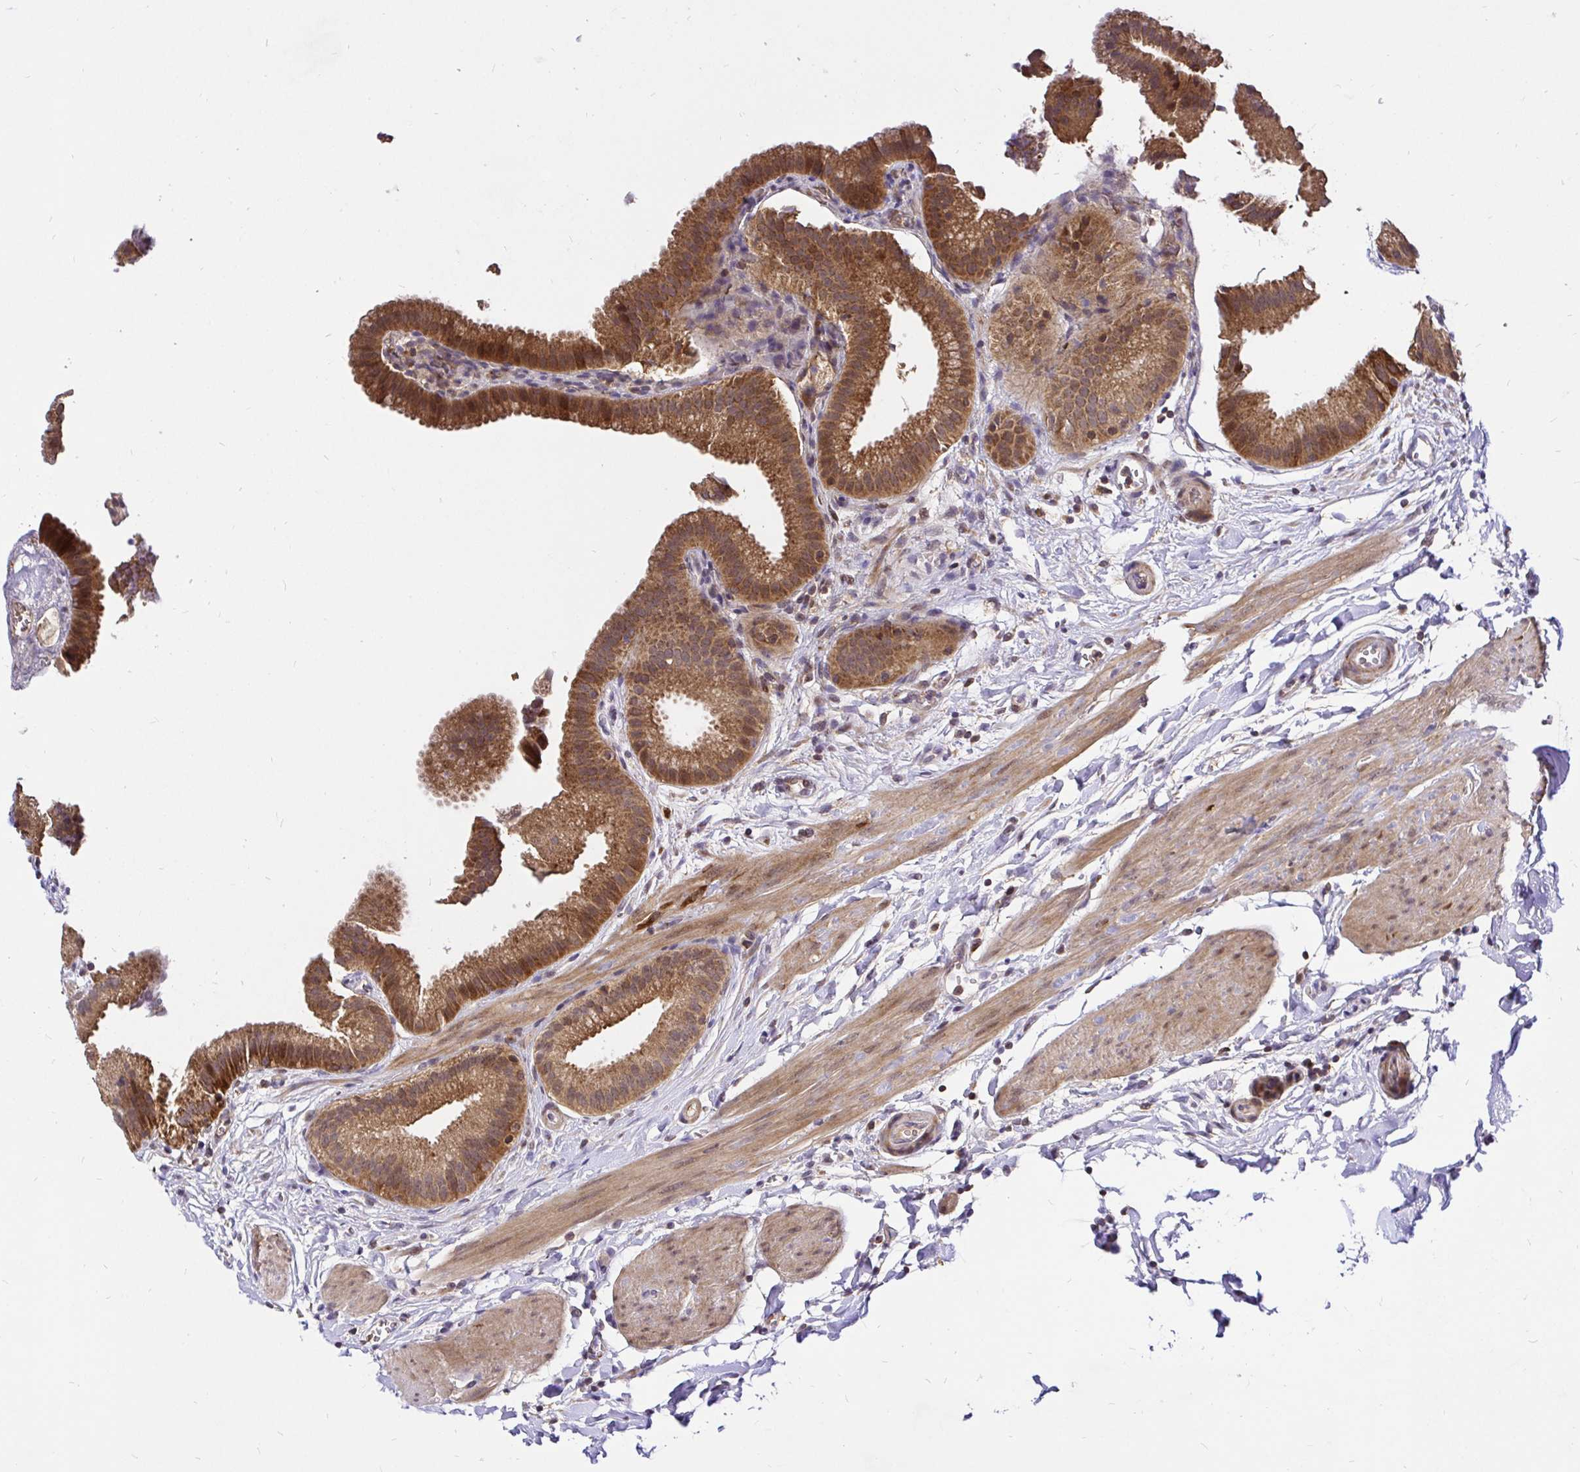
{"staining": {"intensity": "strong", "quantity": ">75%", "location": "cytoplasmic/membranous"}, "tissue": "gallbladder", "cell_type": "Glandular cells", "image_type": "normal", "snomed": [{"axis": "morphology", "description": "Normal tissue, NOS"}, {"axis": "topography", "description": "Gallbladder"}], "caption": "Protein positivity by immunohistochemistry exhibits strong cytoplasmic/membranous positivity in about >75% of glandular cells in normal gallbladder.", "gene": "UBE2M", "patient": {"sex": "female", "age": 63}}